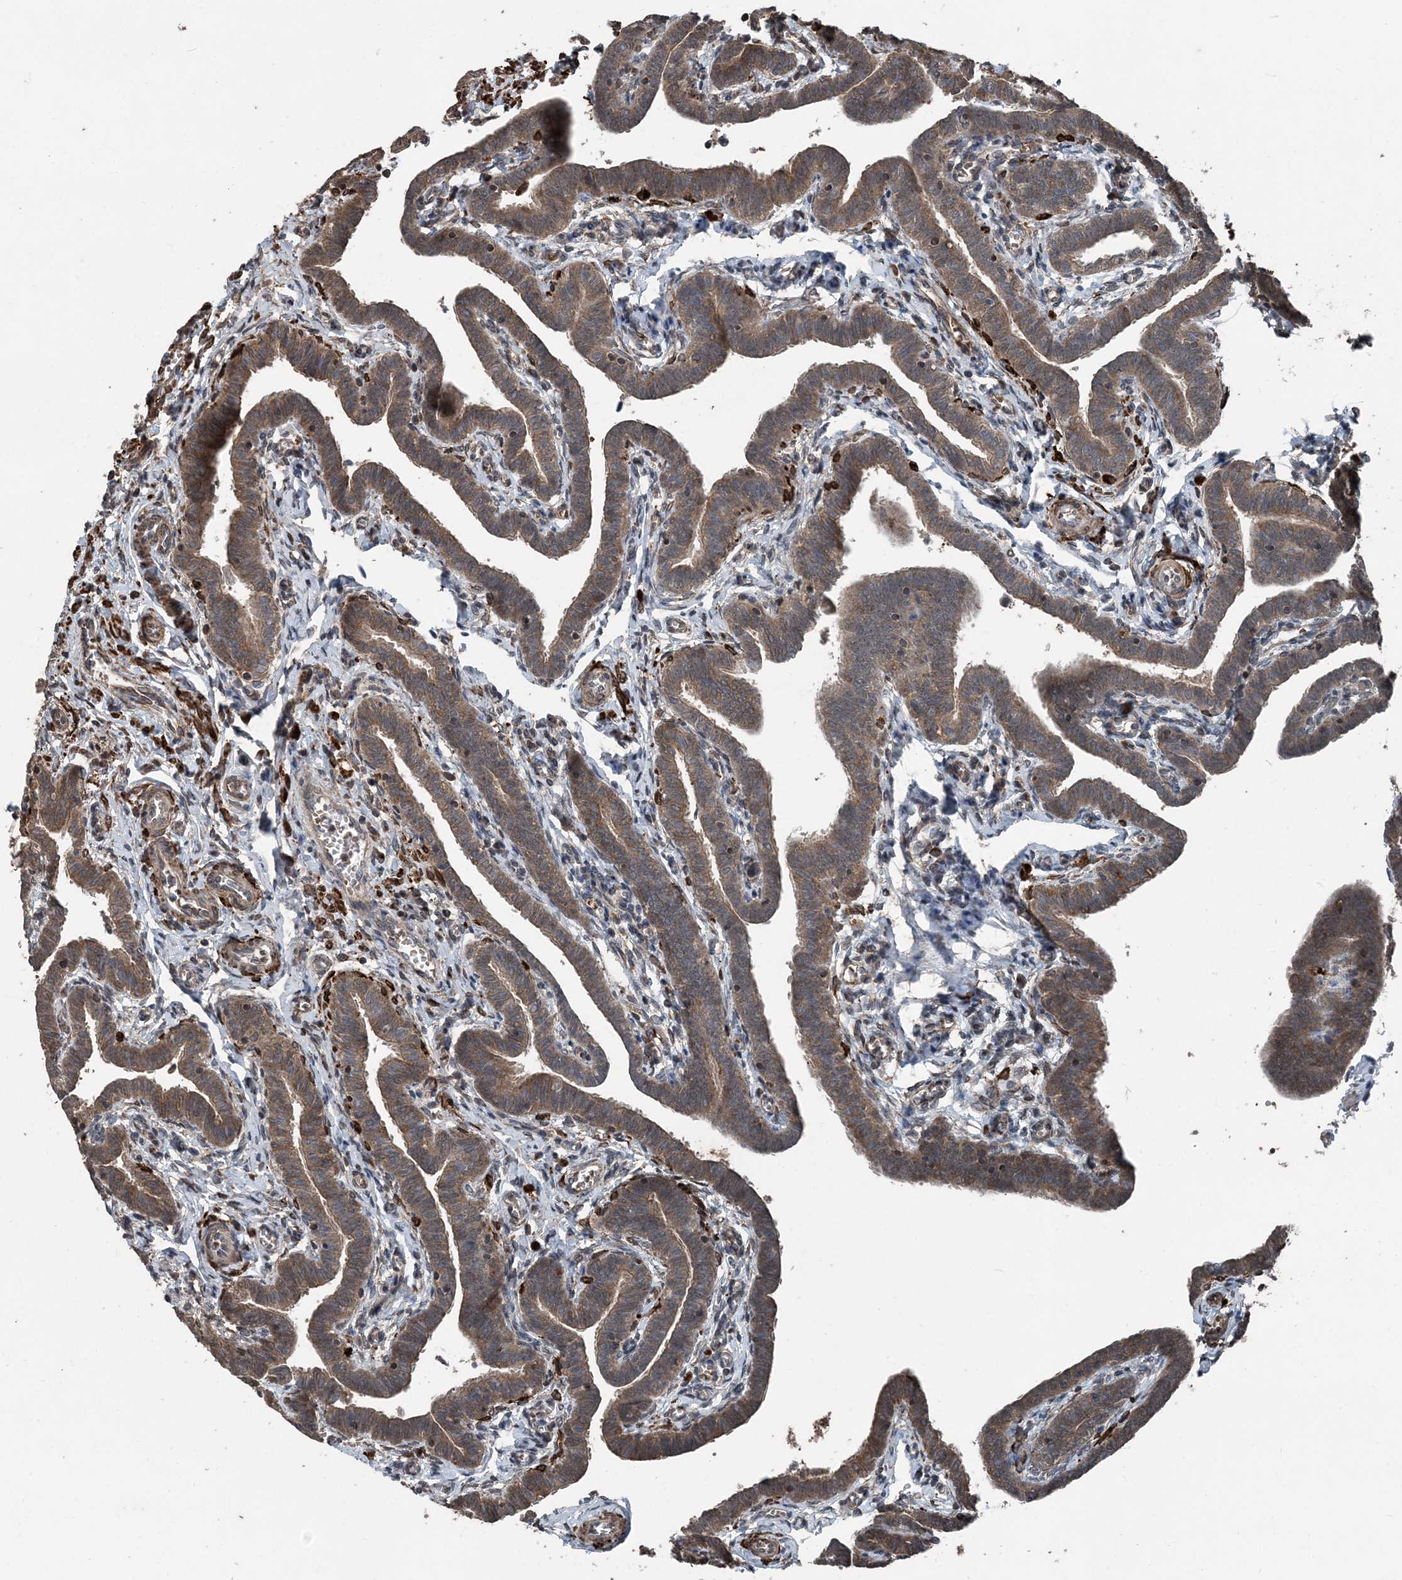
{"staining": {"intensity": "strong", "quantity": "25%-75%", "location": "cytoplasmic/membranous,nuclear"}, "tissue": "fallopian tube", "cell_type": "Glandular cells", "image_type": "normal", "snomed": [{"axis": "morphology", "description": "Normal tissue, NOS"}, {"axis": "topography", "description": "Fallopian tube"}], "caption": "The micrograph reveals immunohistochemical staining of unremarkable fallopian tube. There is strong cytoplasmic/membranous,nuclear expression is seen in about 25%-75% of glandular cells. Immunohistochemistry stains the protein of interest in brown and the nuclei are stained blue.", "gene": "CFL1", "patient": {"sex": "female", "age": 36}}